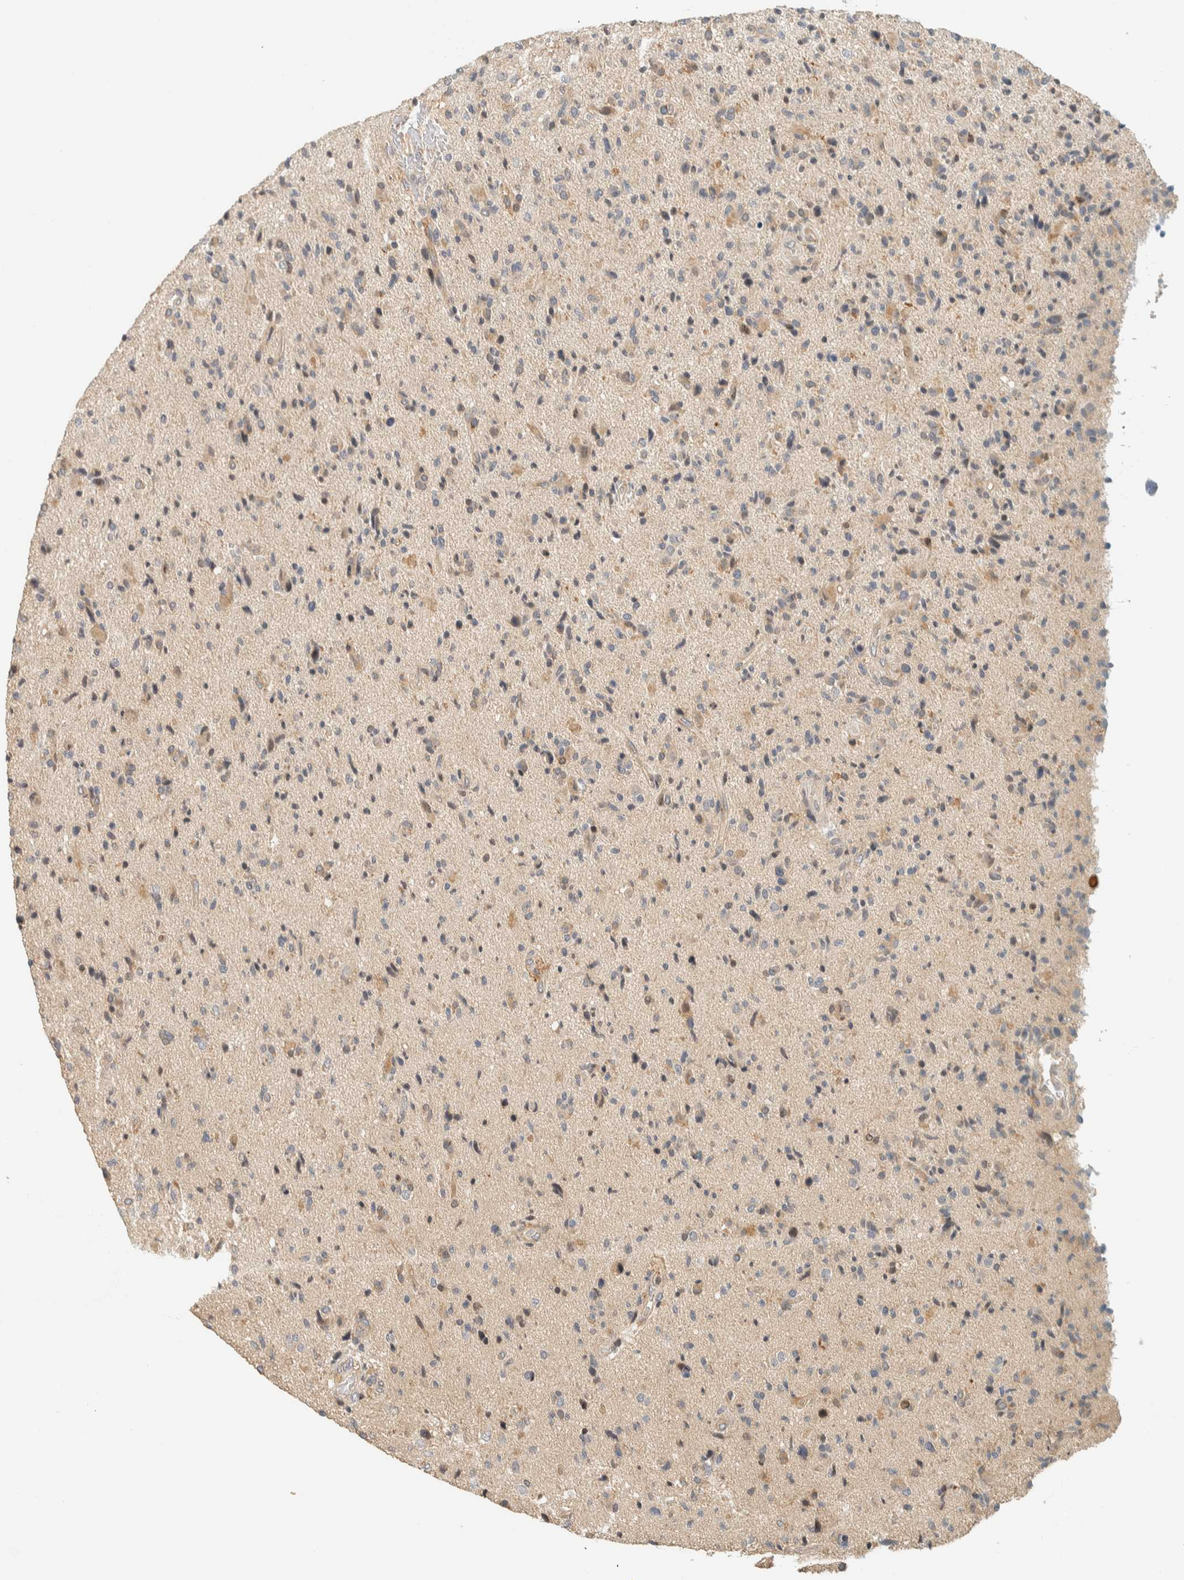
{"staining": {"intensity": "weak", "quantity": "<25%", "location": "cytoplasmic/membranous"}, "tissue": "glioma", "cell_type": "Tumor cells", "image_type": "cancer", "snomed": [{"axis": "morphology", "description": "Glioma, malignant, High grade"}, {"axis": "topography", "description": "Brain"}], "caption": "High-grade glioma (malignant) stained for a protein using IHC shows no positivity tumor cells.", "gene": "CCDC171", "patient": {"sex": "male", "age": 72}}